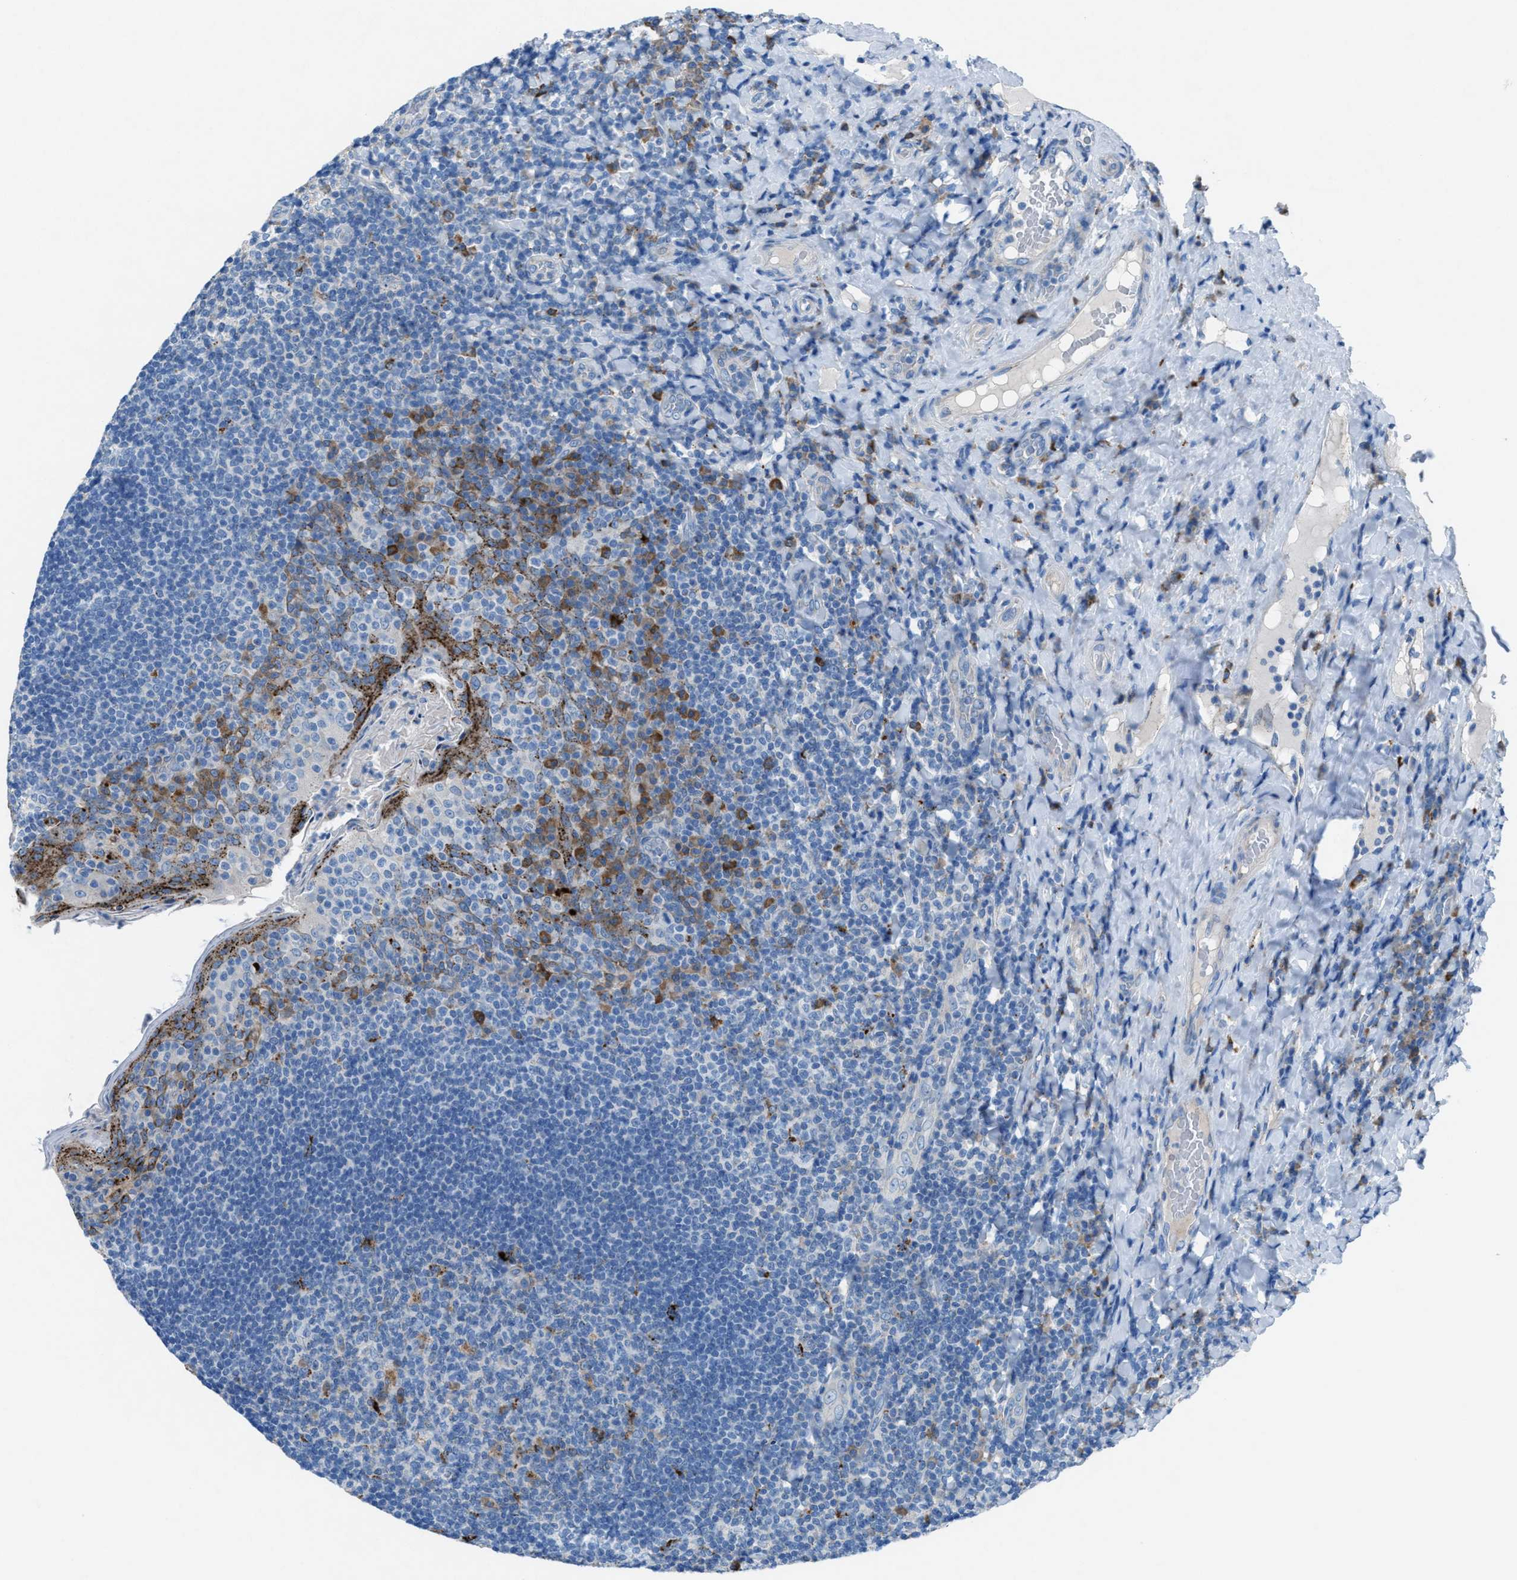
{"staining": {"intensity": "weak", "quantity": "<25%", "location": "cytoplasmic/membranous"}, "tissue": "tonsil", "cell_type": "Germinal center cells", "image_type": "normal", "snomed": [{"axis": "morphology", "description": "Normal tissue, NOS"}, {"axis": "topography", "description": "Tonsil"}], "caption": "Immunohistochemistry (IHC) photomicrograph of normal tonsil stained for a protein (brown), which reveals no positivity in germinal center cells. (Brightfield microscopy of DAB IHC at high magnification).", "gene": "CD1B", "patient": {"sex": "male", "age": 17}}